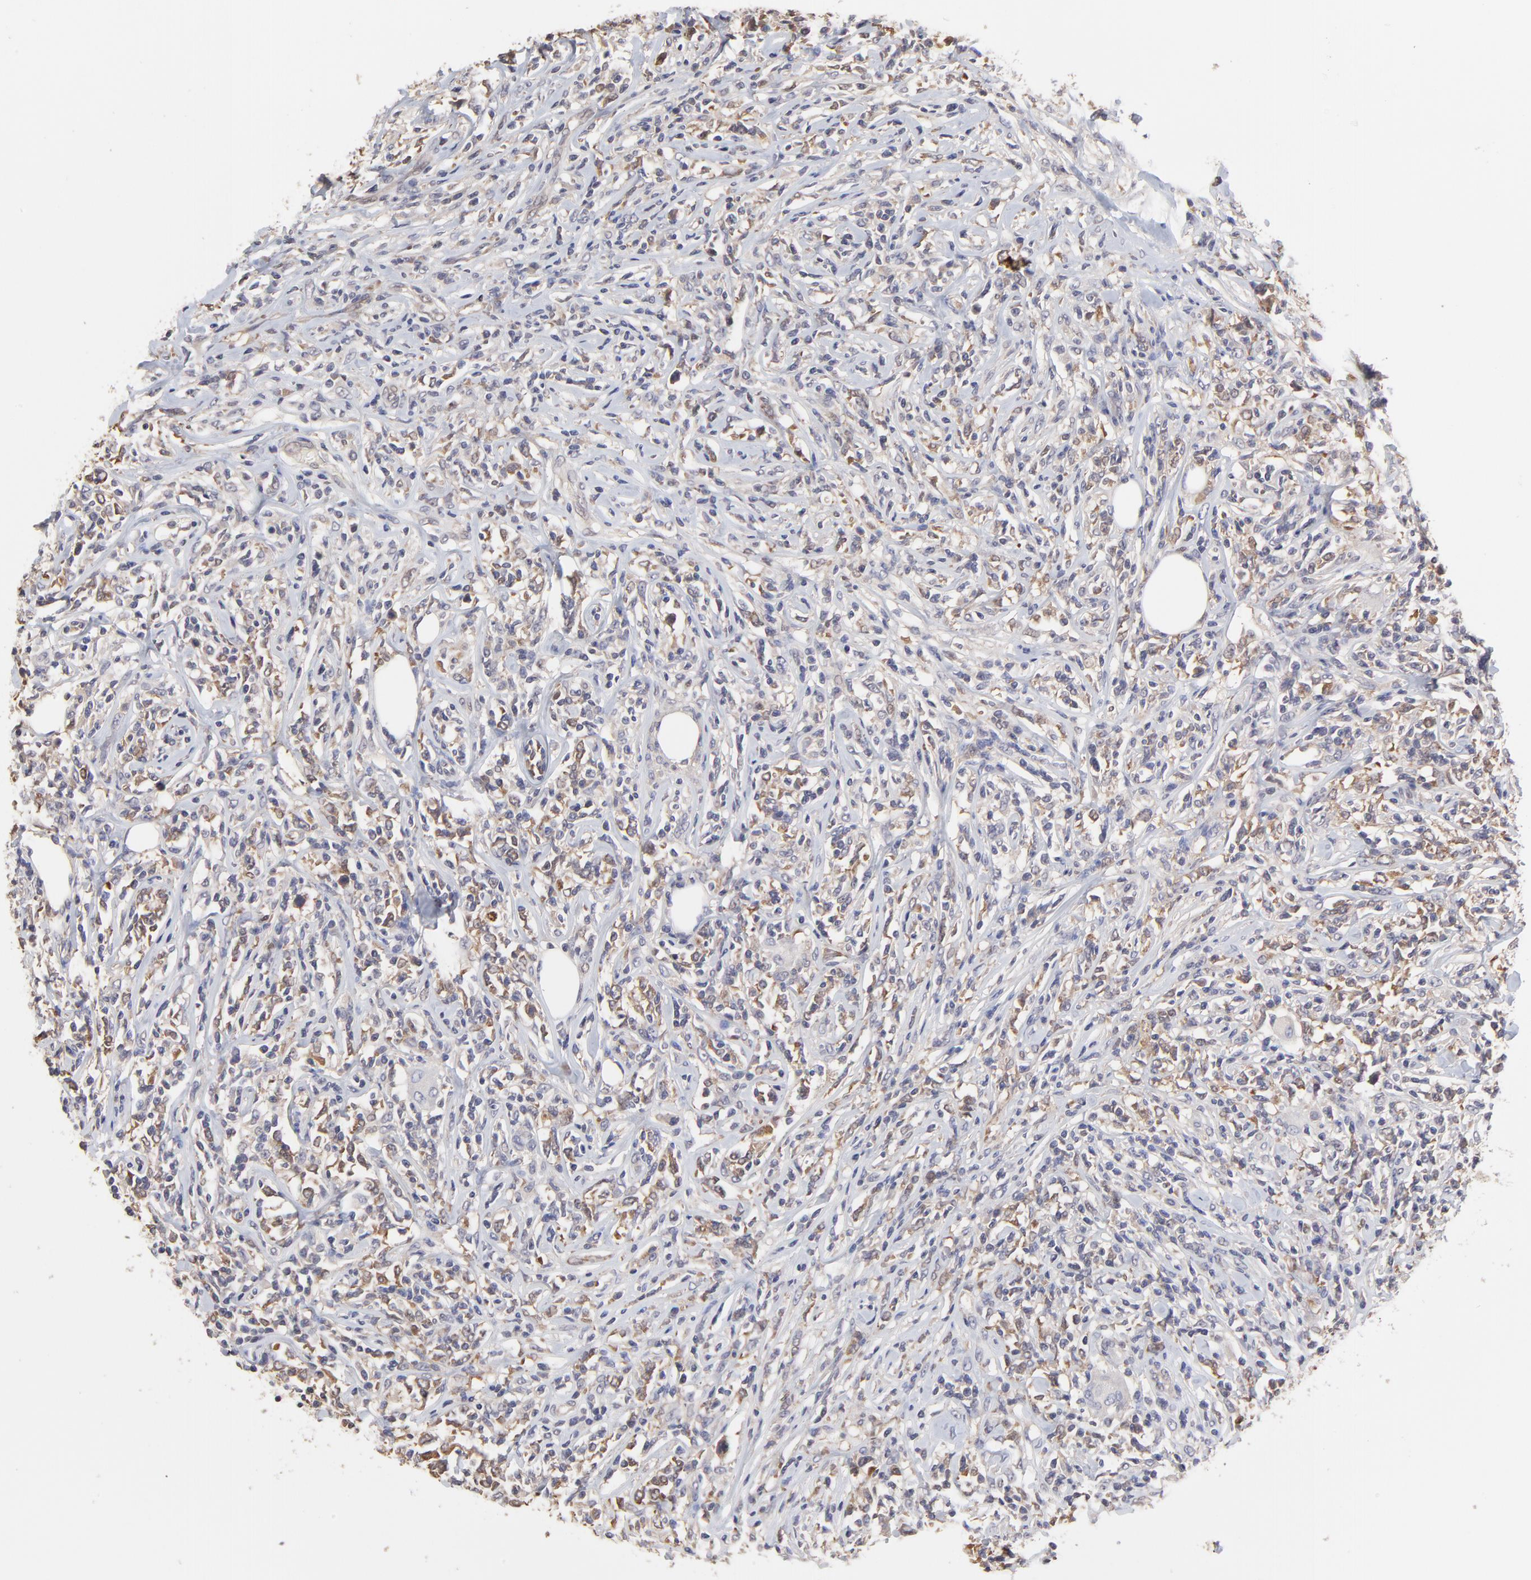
{"staining": {"intensity": "weak", "quantity": "25%-75%", "location": "cytoplasmic/membranous"}, "tissue": "lymphoma", "cell_type": "Tumor cells", "image_type": "cancer", "snomed": [{"axis": "morphology", "description": "Malignant lymphoma, non-Hodgkin's type, High grade"}, {"axis": "topography", "description": "Lymph node"}], "caption": "Malignant lymphoma, non-Hodgkin's type (high-grade) stained for a protein (brown) displays weak cytoplasmic/membranous positive expression in about 25%-75% of tumor cells.", "gene": "CCT2", "patient": {"sex": "female", "age": 84}}